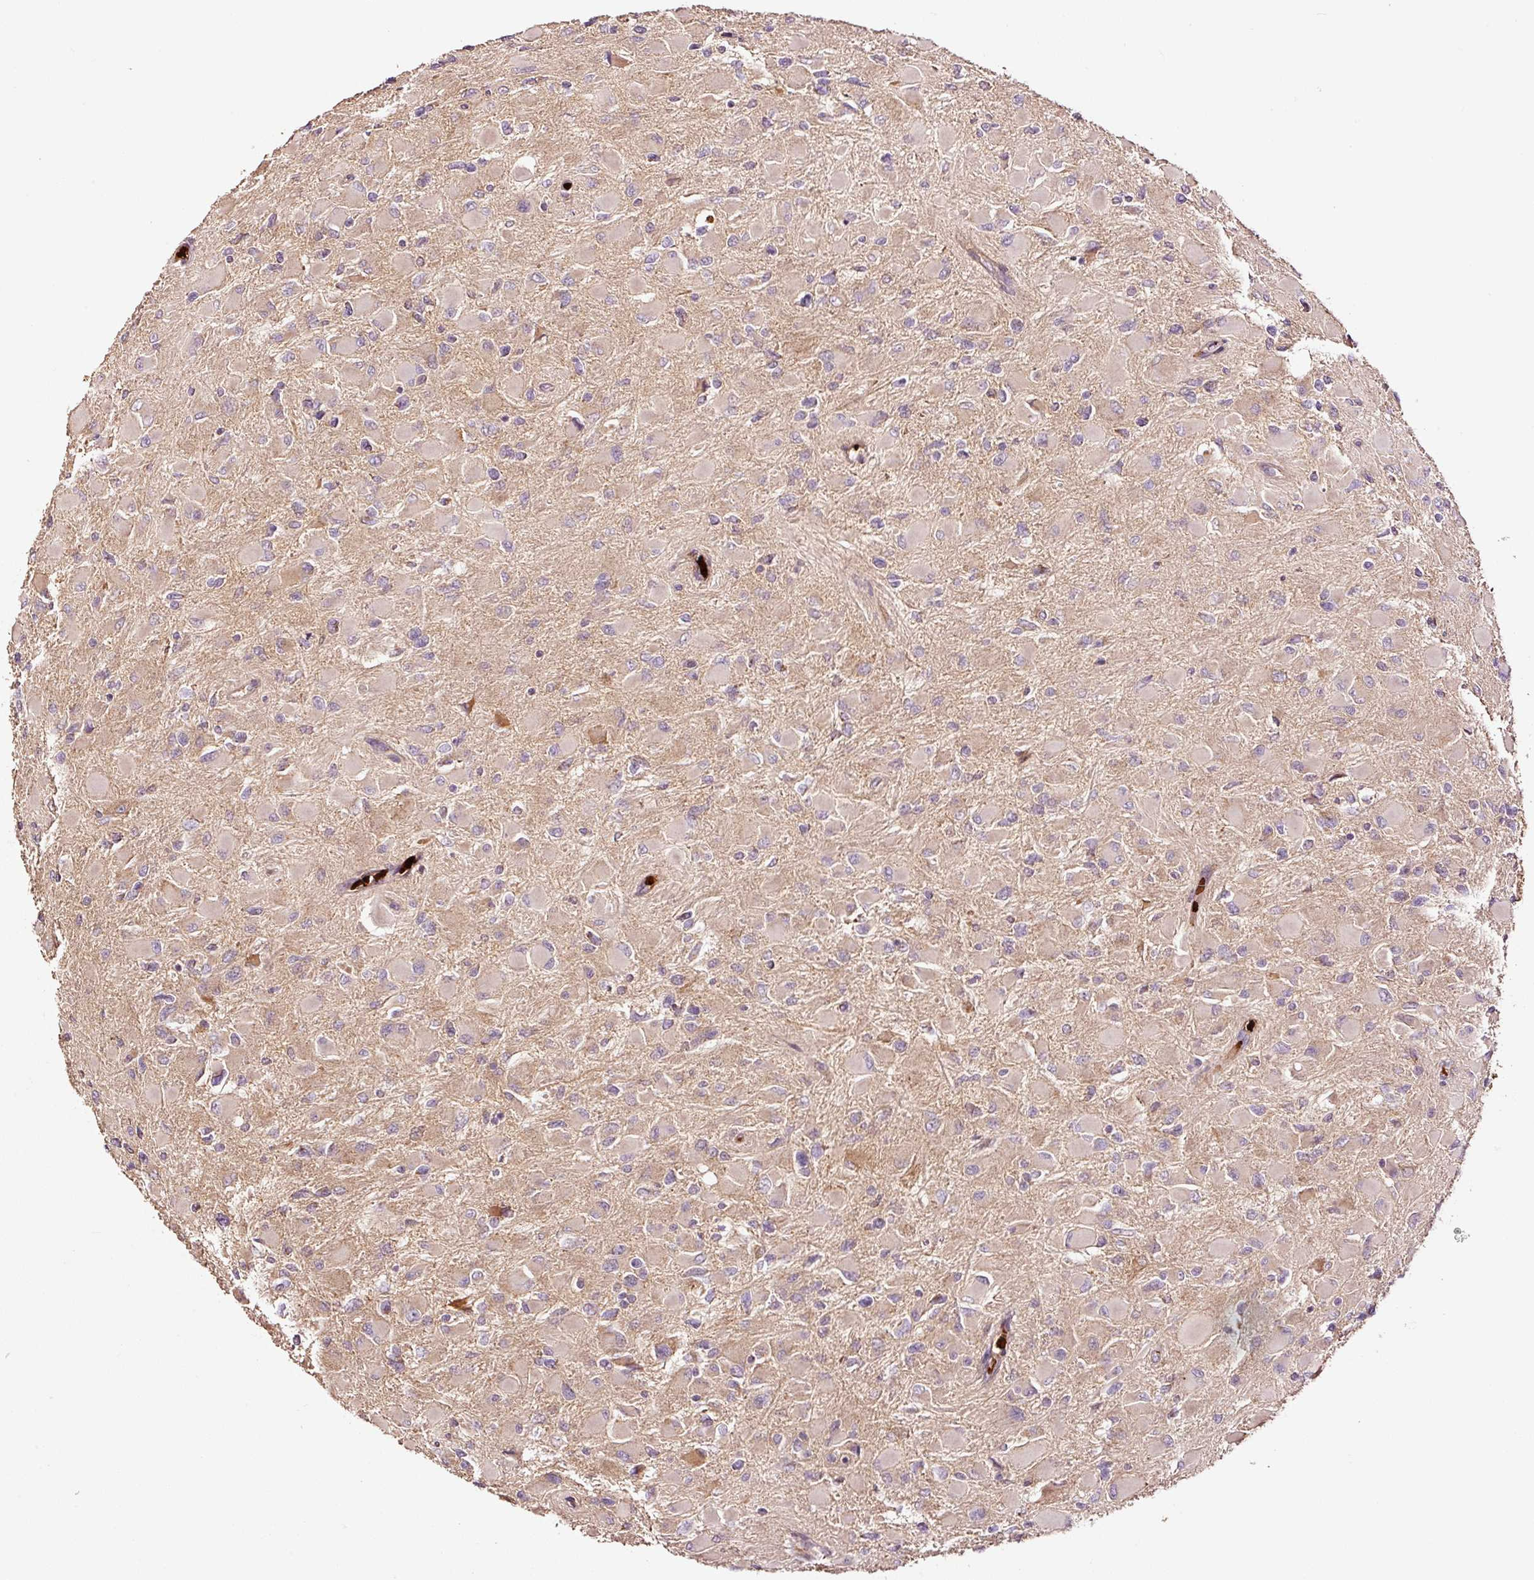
{"staining": {"intensity": "negative", "quantity": "none", "location": "none"}, "tissue": "glioma", "cell_type": "Tumor cells", "image_type": "cancer", "snomed": [{"axis": "morphology", "description": "Glioma, malignant, High grade"}, {"axis": "topography", "description": "Cerebral cortex"}], "caption": "Immunohistochemistry image of human high-grade glioma (malignant) stained for a protein (brown), which displays no staining in tumor cells.", "gene": "PGLYRP2", "patient": {"sex": "female", "age": 36}}